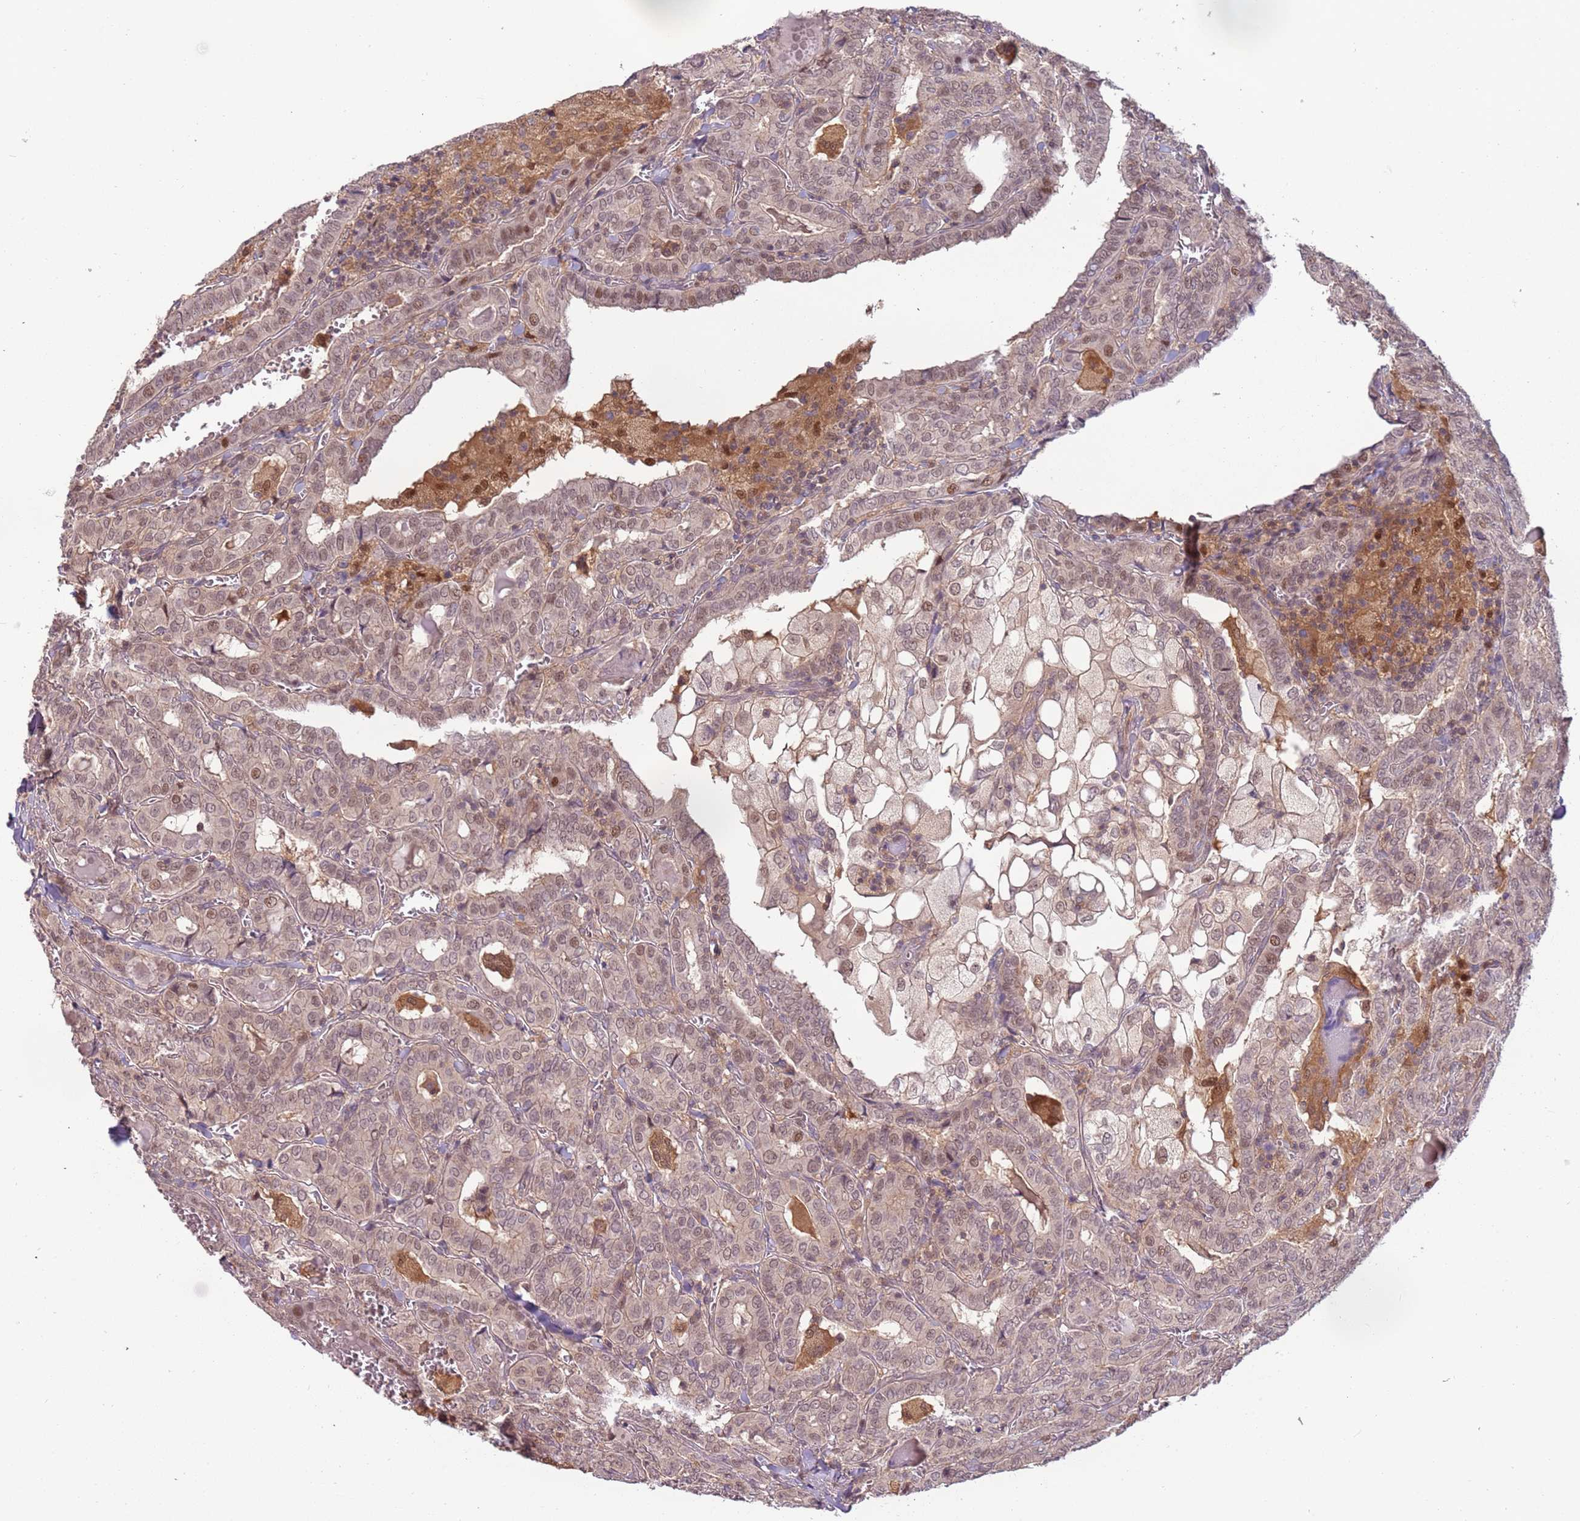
{"staining": {"intensity": "moderate", "quantity": "25%-75%", "location": "nuclear"}, "tissue": "thyroid cancer", "cell_type": "Tumor cells", "image_type": "cancer", "snomed": [{"axis": "morphology", "description": "Papillary adenocarcinoma, NOS"}, {"axis": "topography", "description": "Thyroid gland"}], "caption": "Moderate nuclear protein expression is appreciated in approximately 25%-75% of tumor cells in thyroid papillary adenocarcinoma. The protein is stained brown, and the nuclei are stained in blue (DAB IHC with brightfield microscopy, high magnification).", "gene": "GSTO2", "patient": {"sex": "female", "age": 72}}